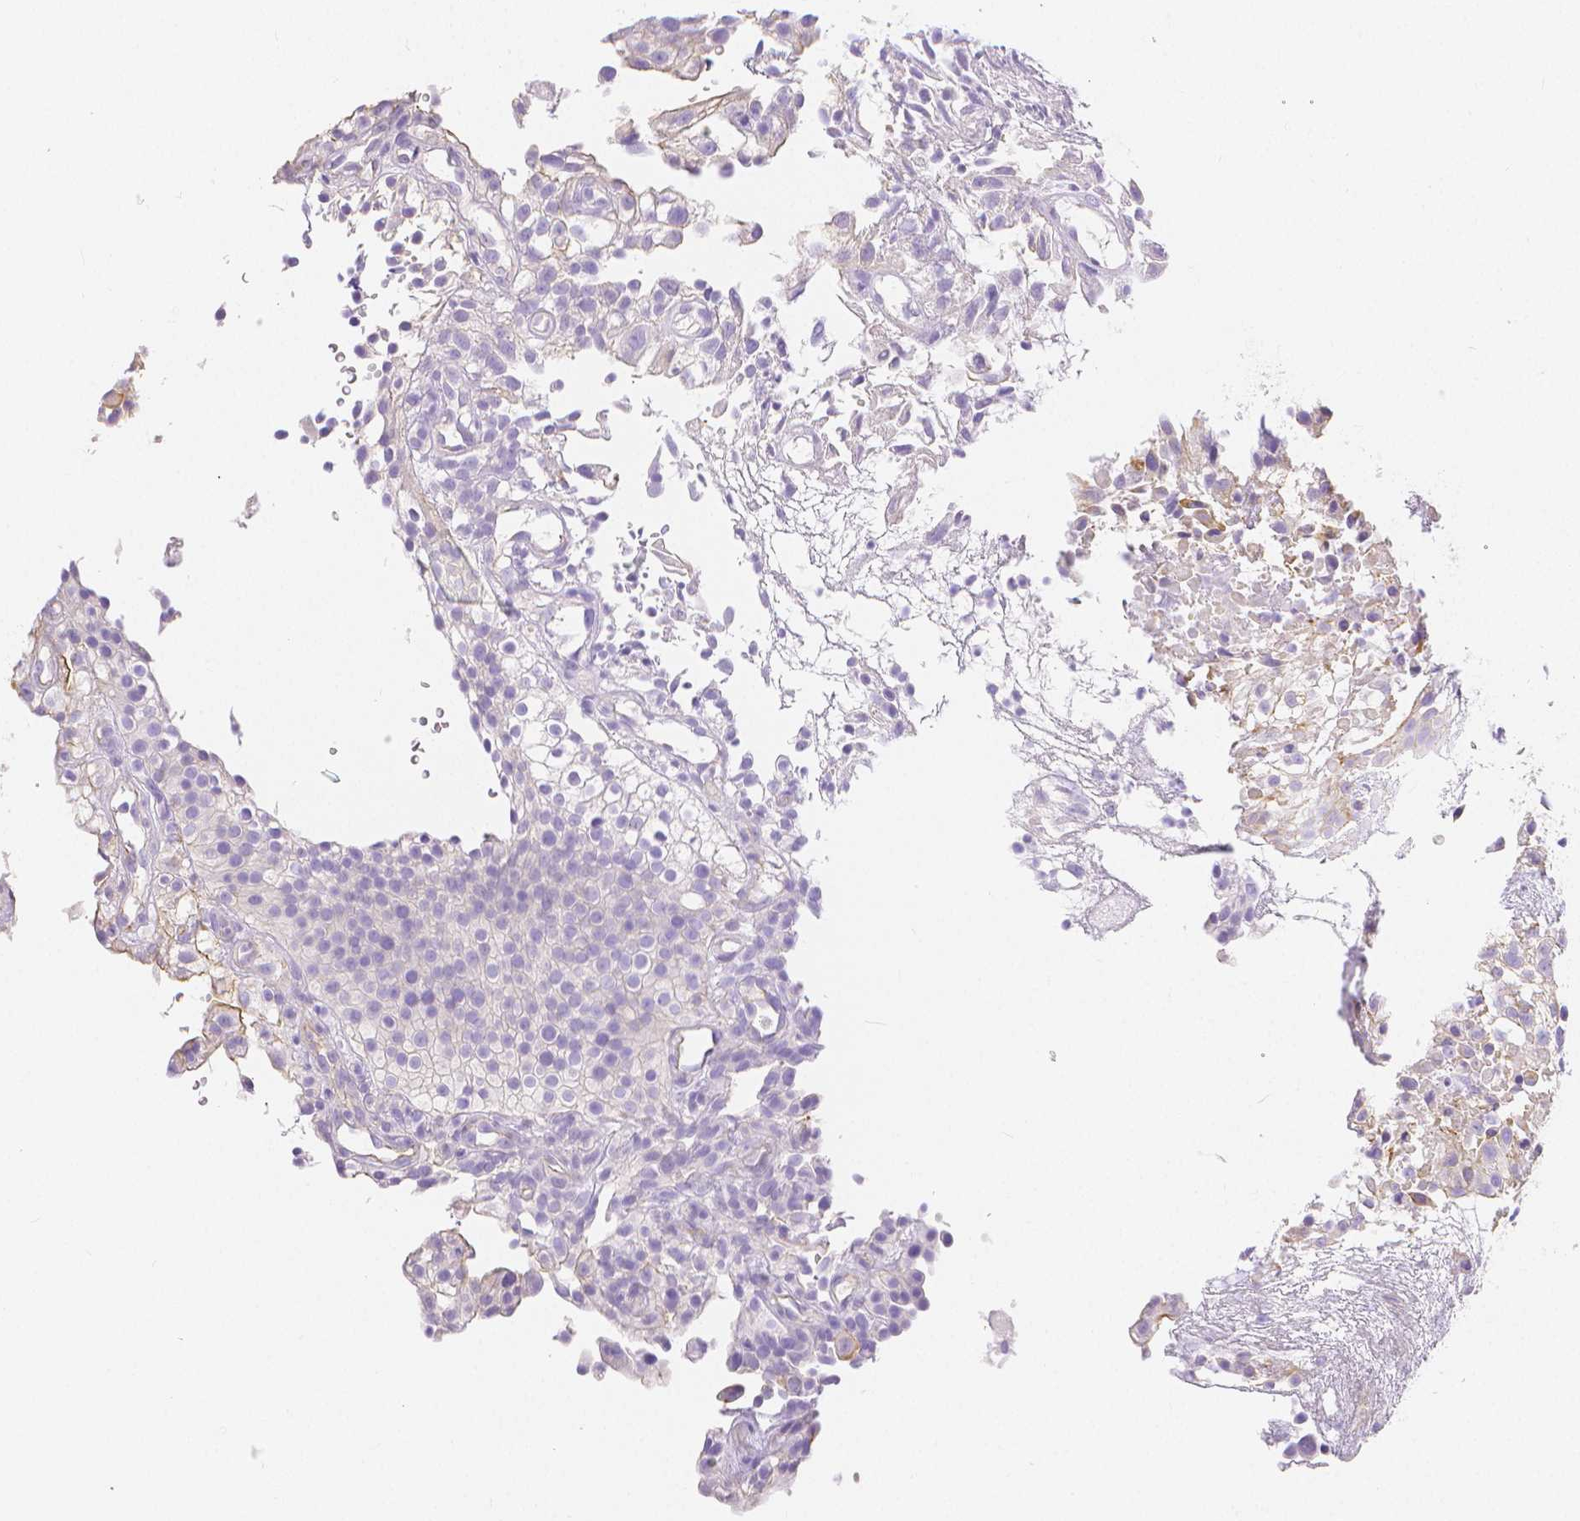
{"staining": {"intensity": "moderate", "quantity": "<25%", "location": "cytoplasmic/membranous"}, "tissue": "urothelial cancer", "cell_type": "Tumor cells", "image_type": "cancer", "snomed": [{"axis": "morphology", "description": "Urothelial carcinoma, High grade"}, {"axis": "topography", "description": "Urinary bladder"}], "caption": "About <25% of tumor cells in human urothelial carcinoma (high-grade) show moderate cytoplasmic/membranous protein positivity as visualized by brown immunohistochemical staining.", "gene": "SLC27A5", "patient": {"sex": "male", "age": 56}}